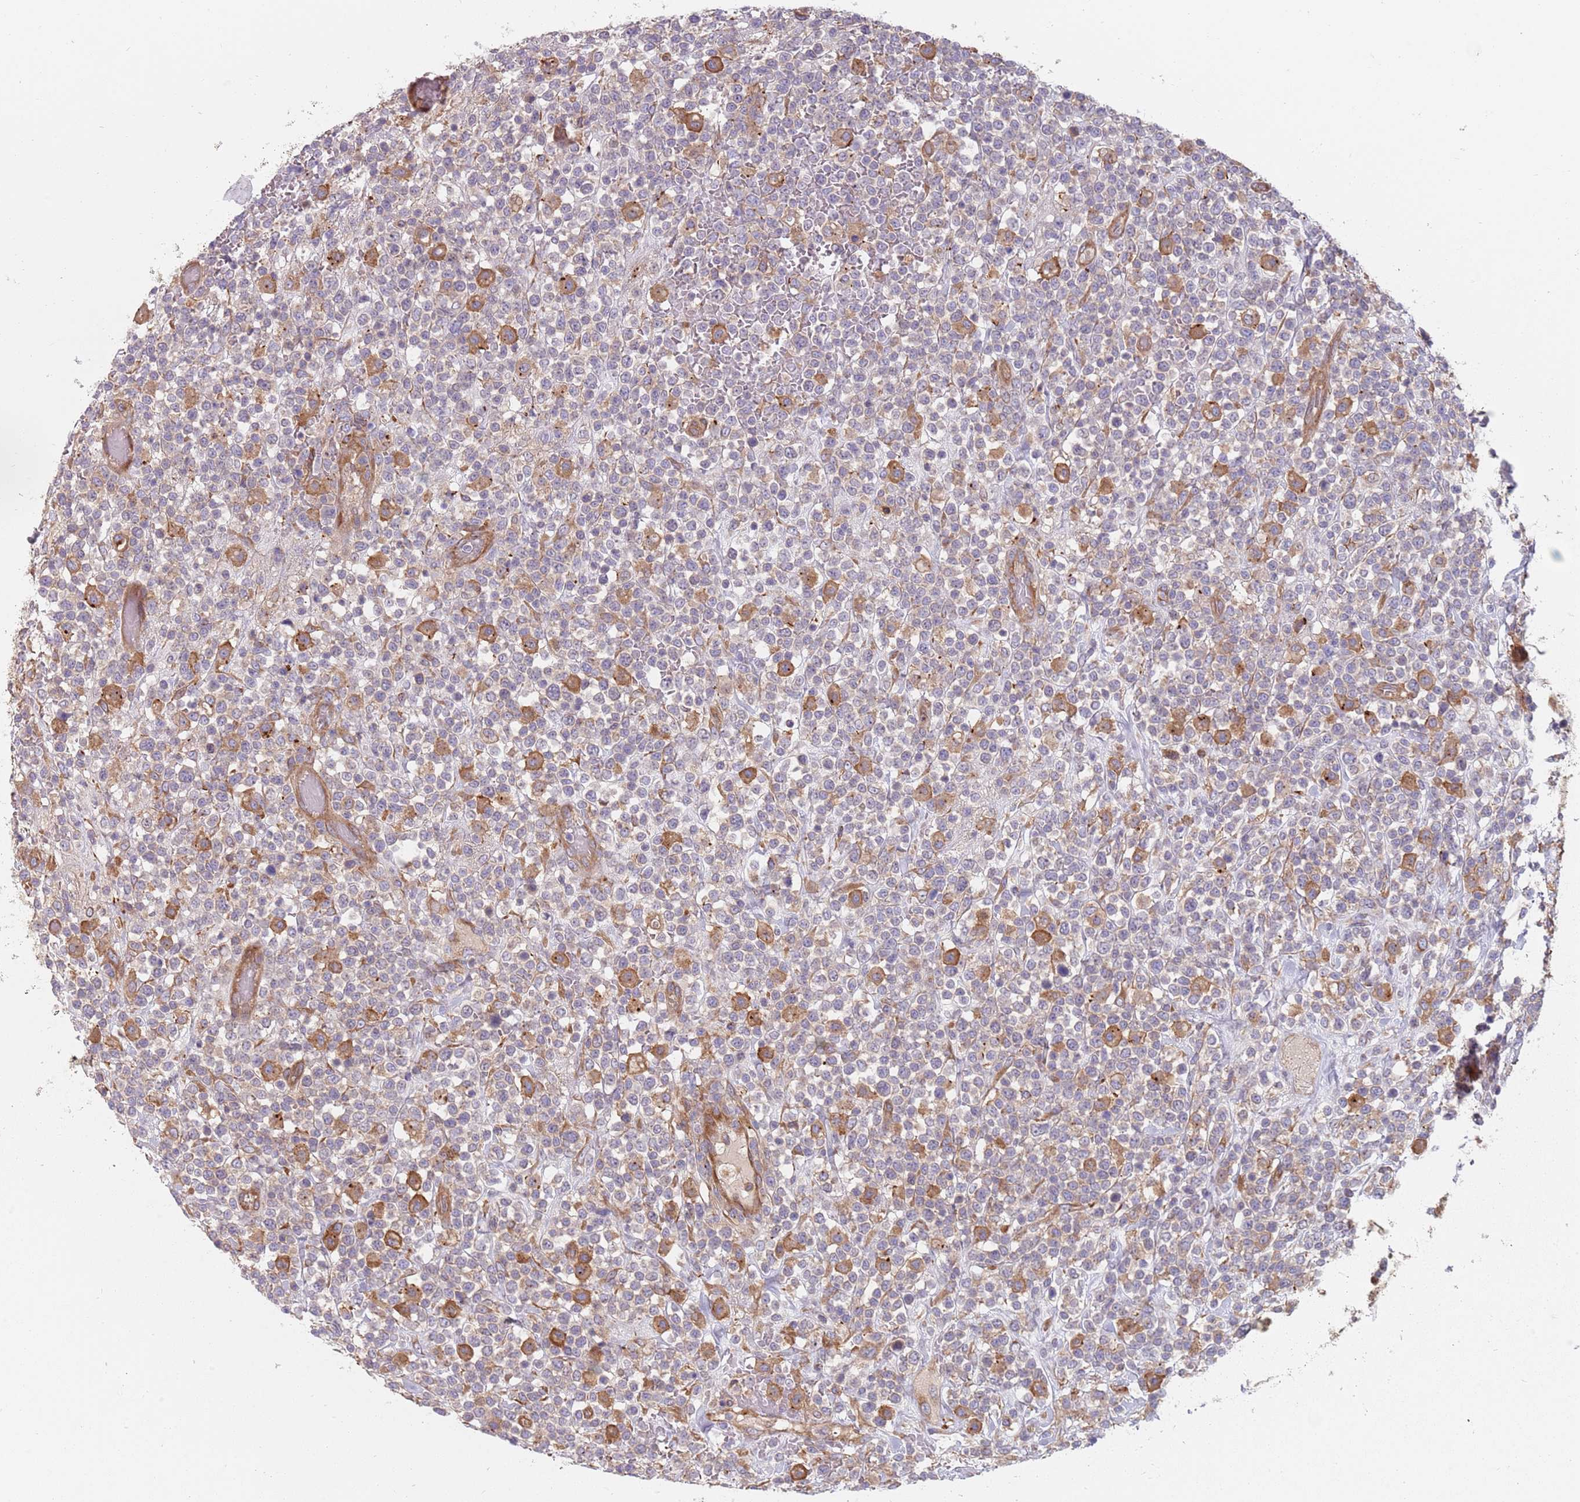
{"staining": {"intensity": "moderate", "quantity": "<25%", "location": "cytoplasmic/membranous"}, "tissue": "lymphoma", "cell_type": "Tumor cells", "image_type": "cancer", "snomed": [{"axis": "morphology", "description": "Malignant lymphoma, non-Hodgkin's type, High grade"}, {"axis": "topography", "description": "Colon"}], "caption": "Immunohistochemical staining of lymphoma reveals moderate cytoplasmic/membranous protein positivity in about <25% of tumor cells.", "gene": "SPDL1", "patient": {"sex": "female", "age": 53}}